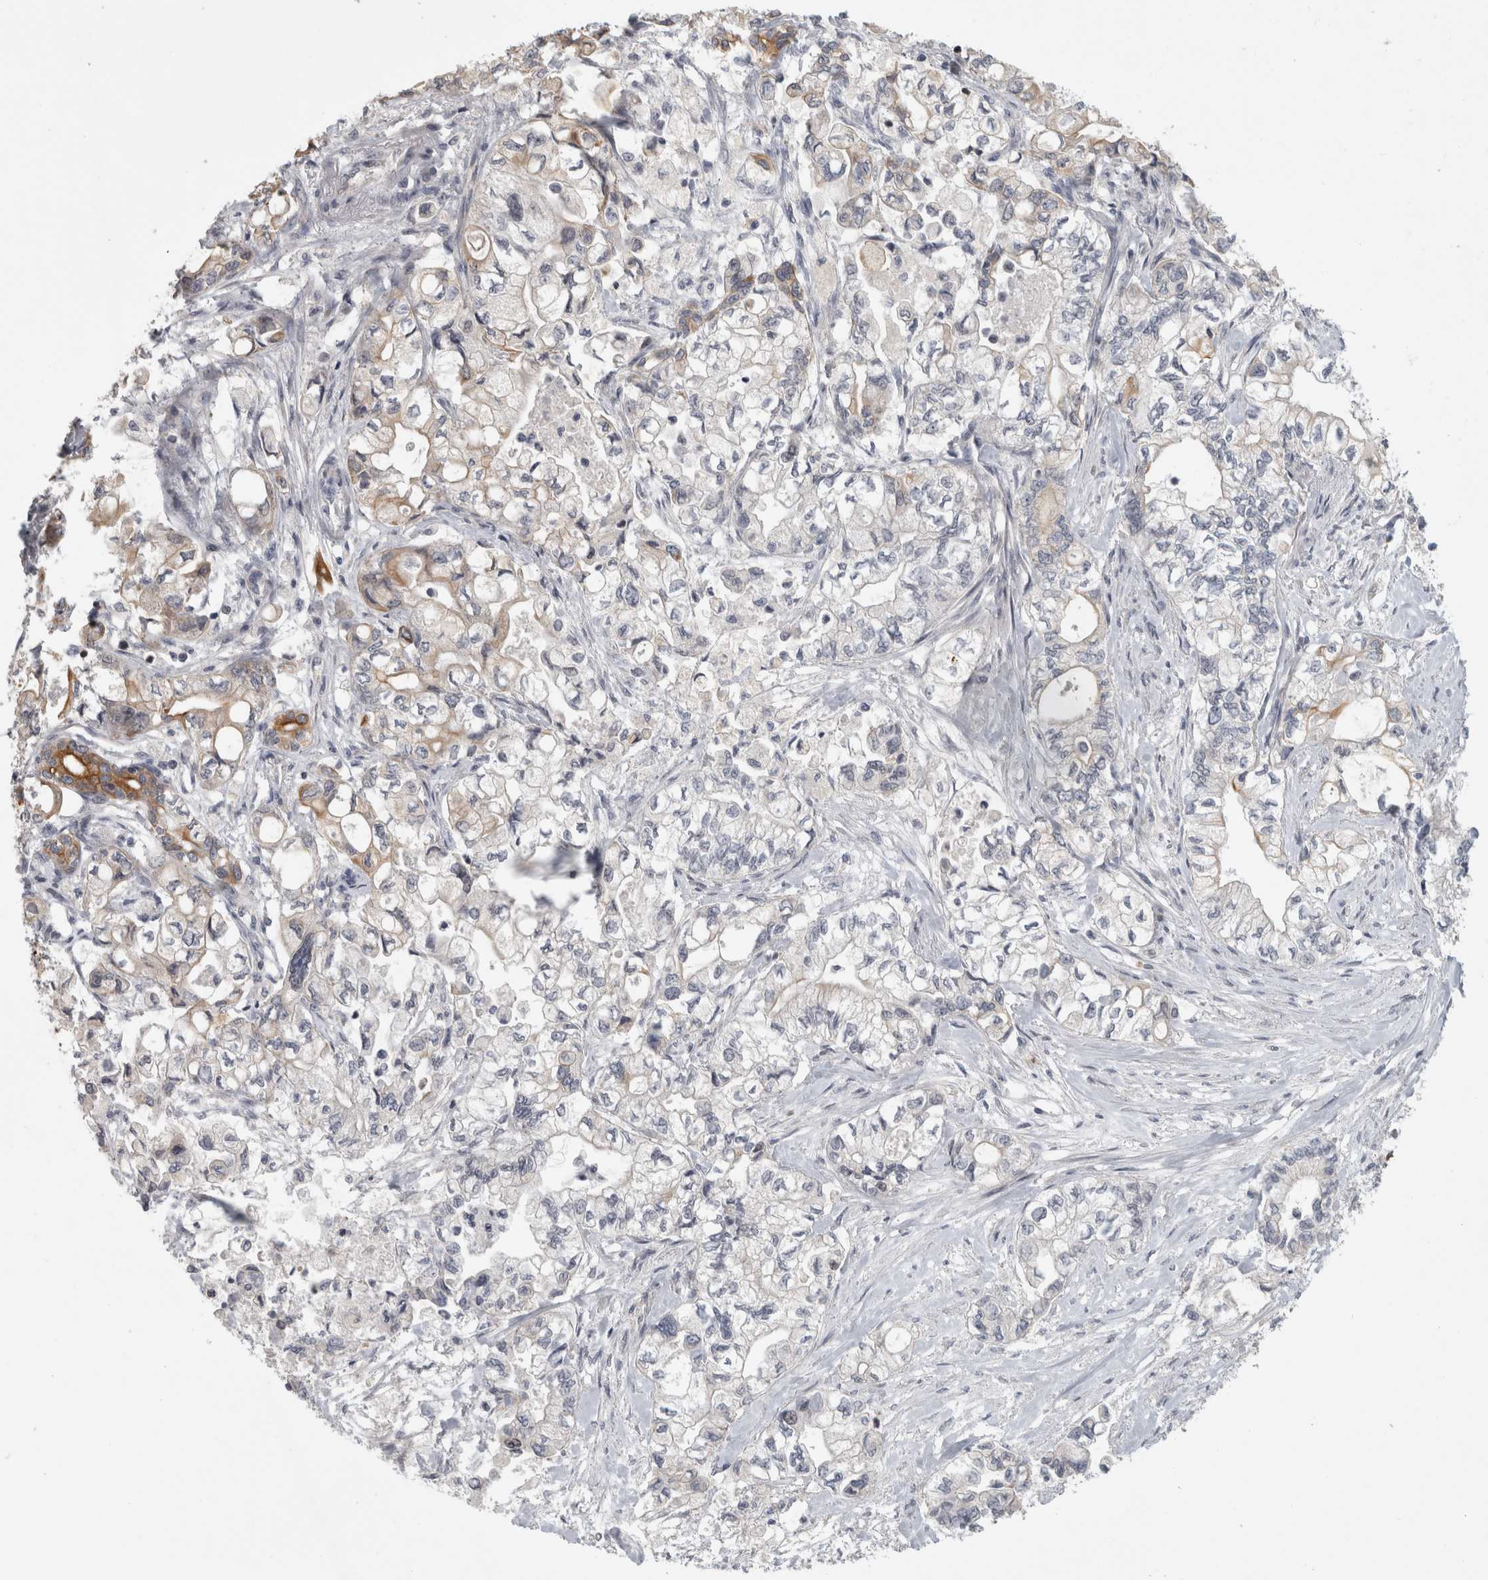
{"staining": {"intensity": "moderate", "quantity": "25%-75%", "location": "cytoplasmic/membranous"}, "tissue": "pancreatic cancer", "cell_type": "Tumor cells", "image_type": "cancer", "snomed": [{"axis": "morphology", "description": "Adenocarcinoma, NOS"}, {"axis": "topography", "description": "Pancreas"}], "caption": "A brown stain shows moderate cytoplasmic/membranous staining of a protein in human pancreatic cancer (adenocarcinoma) tumor cells. Immunohistochemistry stains the protein of interest in brown and the nuclei are stained blue.", "gene": "UTP25", "patient": {"sex": "male", "age": 79}}